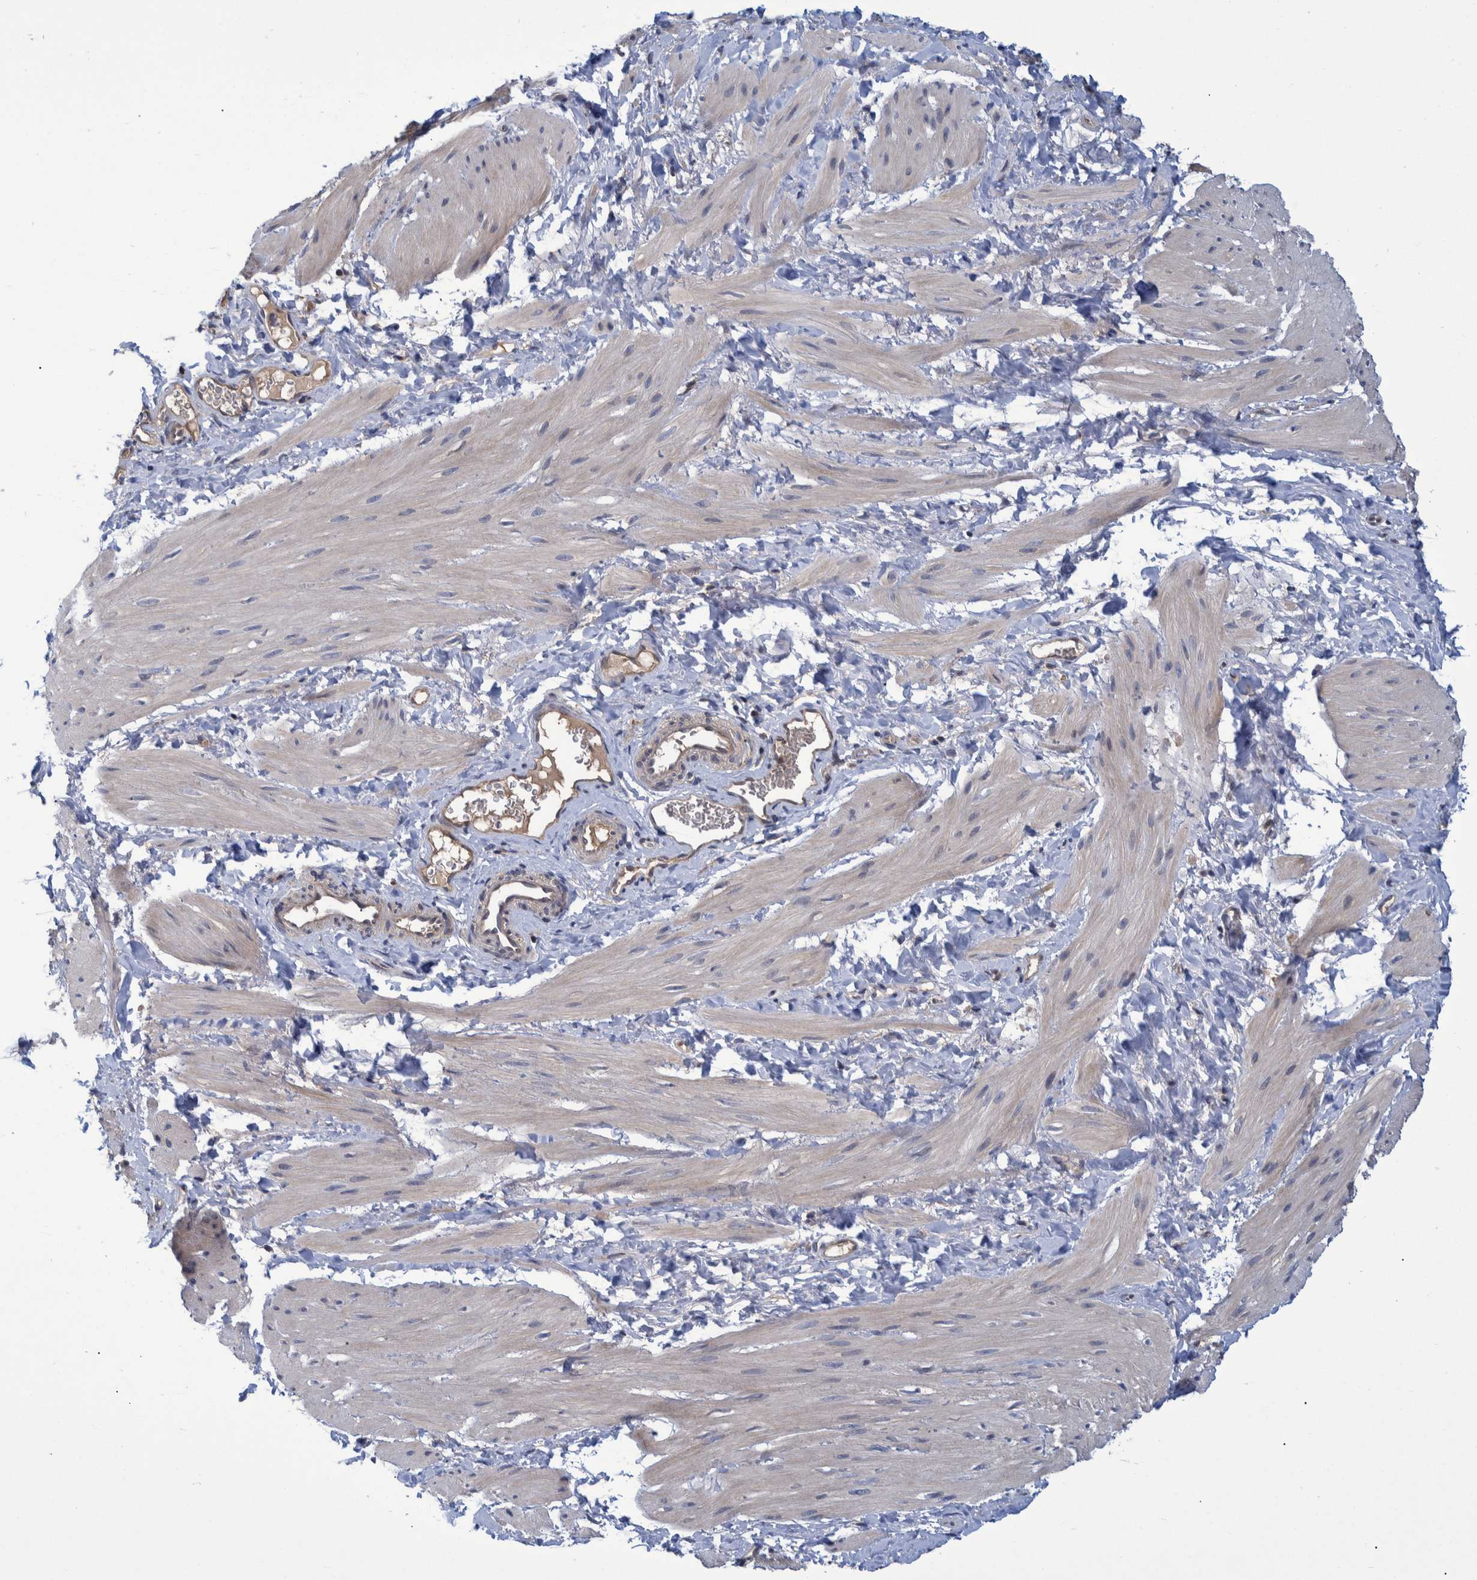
{"staining": {"intensity": "negative", "quantity": "none", "location": "none"}, "tissue": "smooth muscle", "cell_type": "Smooth muscle cells", "image_type": "normal", "snomed": [{"axis": "morphology", "description": "Normal tissue, NOS"}, {"axis": "topography", "description": "Smooth muscle"}], "caption": "The immunohistochemistry (IHC) image has no significant positivity in smooth muscle cells of smooth muscle. (DAB IHC visualized using brightfield microscopy, high magnification).", "gene": "PCYT2", "patient": {"sex": "male", "age": 16}}